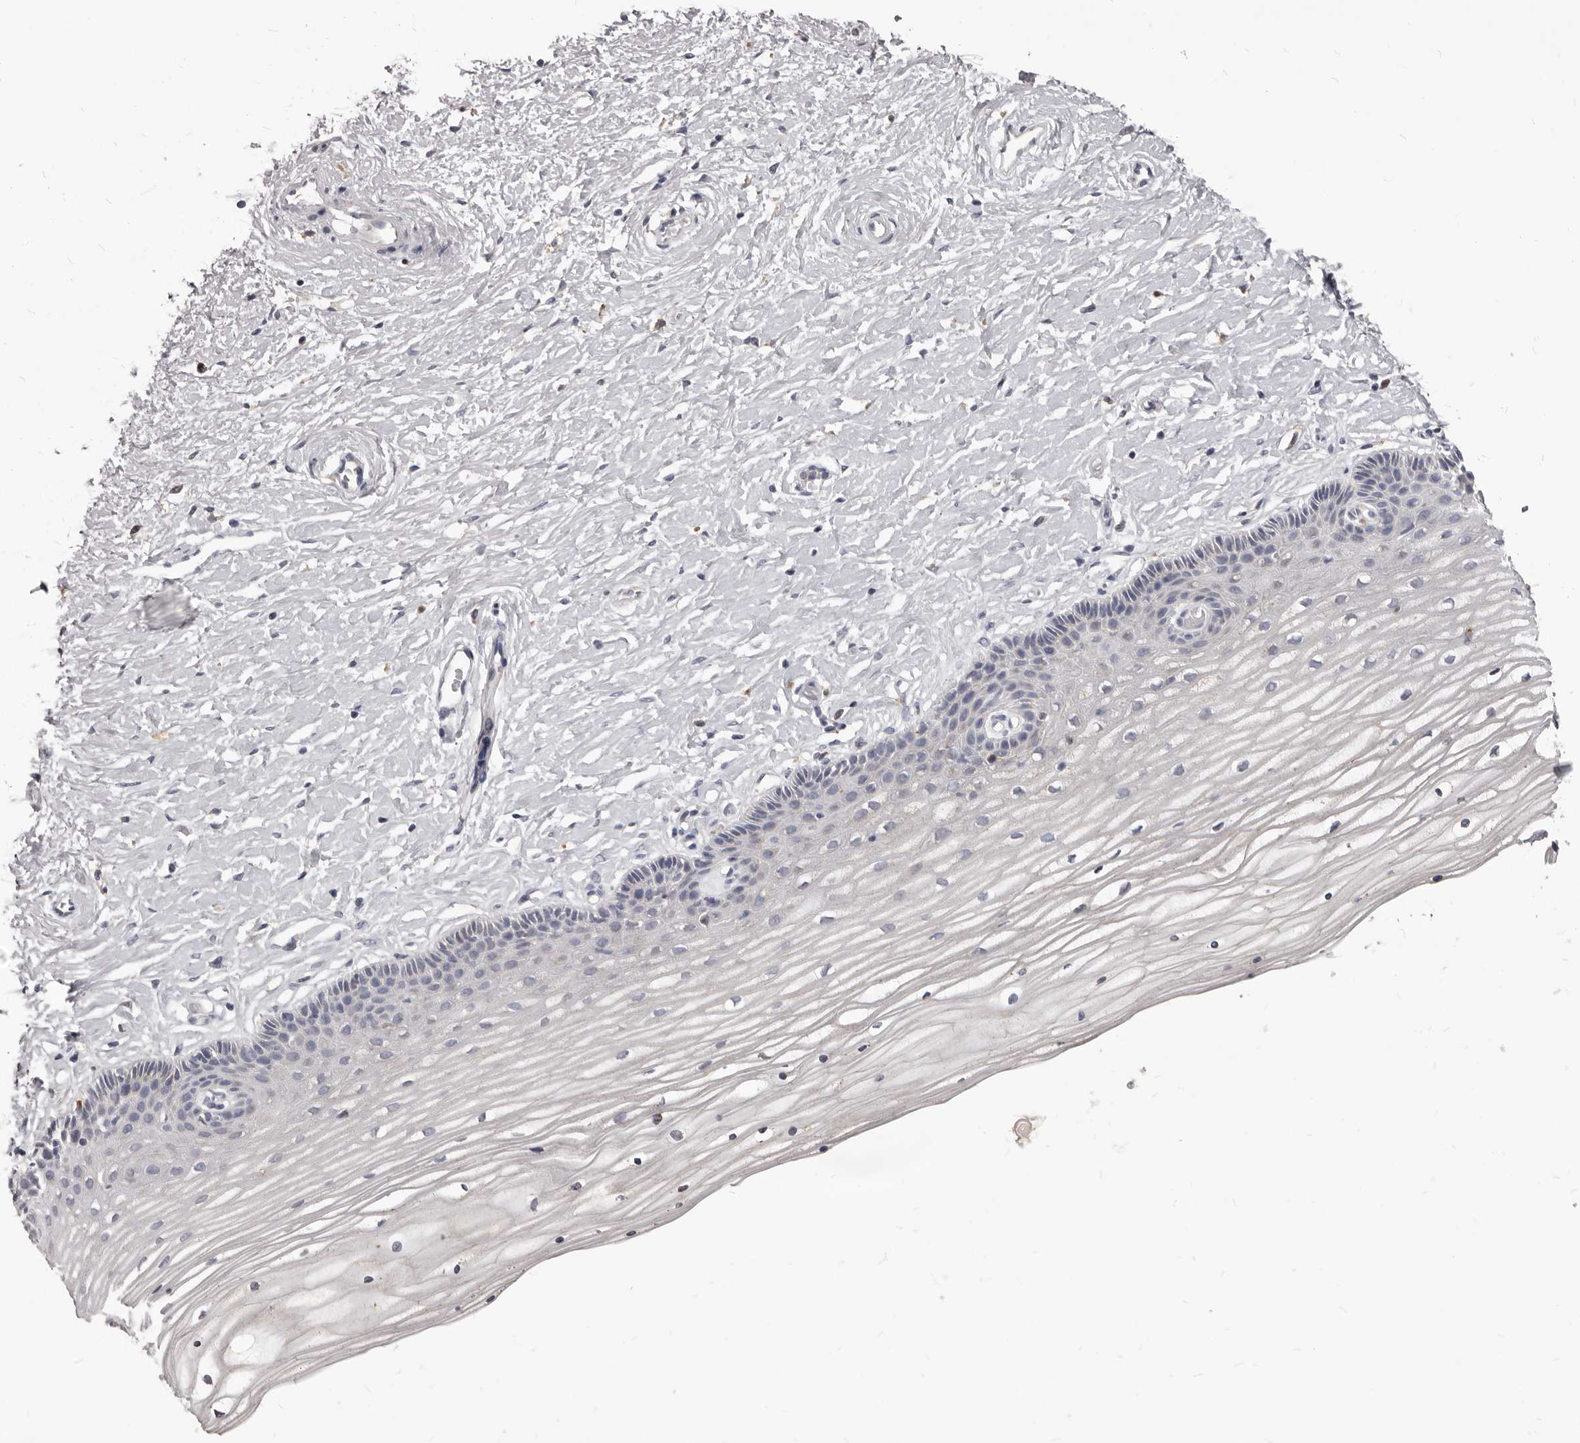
{"staining": {"intensity": "negative", "quantity": "none", "location": "none"}, "tissue": "vagina", "cell_type": "Squamous epithelial cells", "image_type": "normal", "snomed": [{"axis": "morphology", "description": "Normal tissue, NOS"}, {"axis": "topography", "description": "Vagina"}, {"axis": "topography", "description": "Cervix"}], "caption": "Immunohistochemistry photomicrograph of unremarkable vagina: vagina stained with DAB shows no significant protein expression in squamous epithelial cells.", "gene": "PI4K2A", "patient": {"sex": "female", "age": 40}}